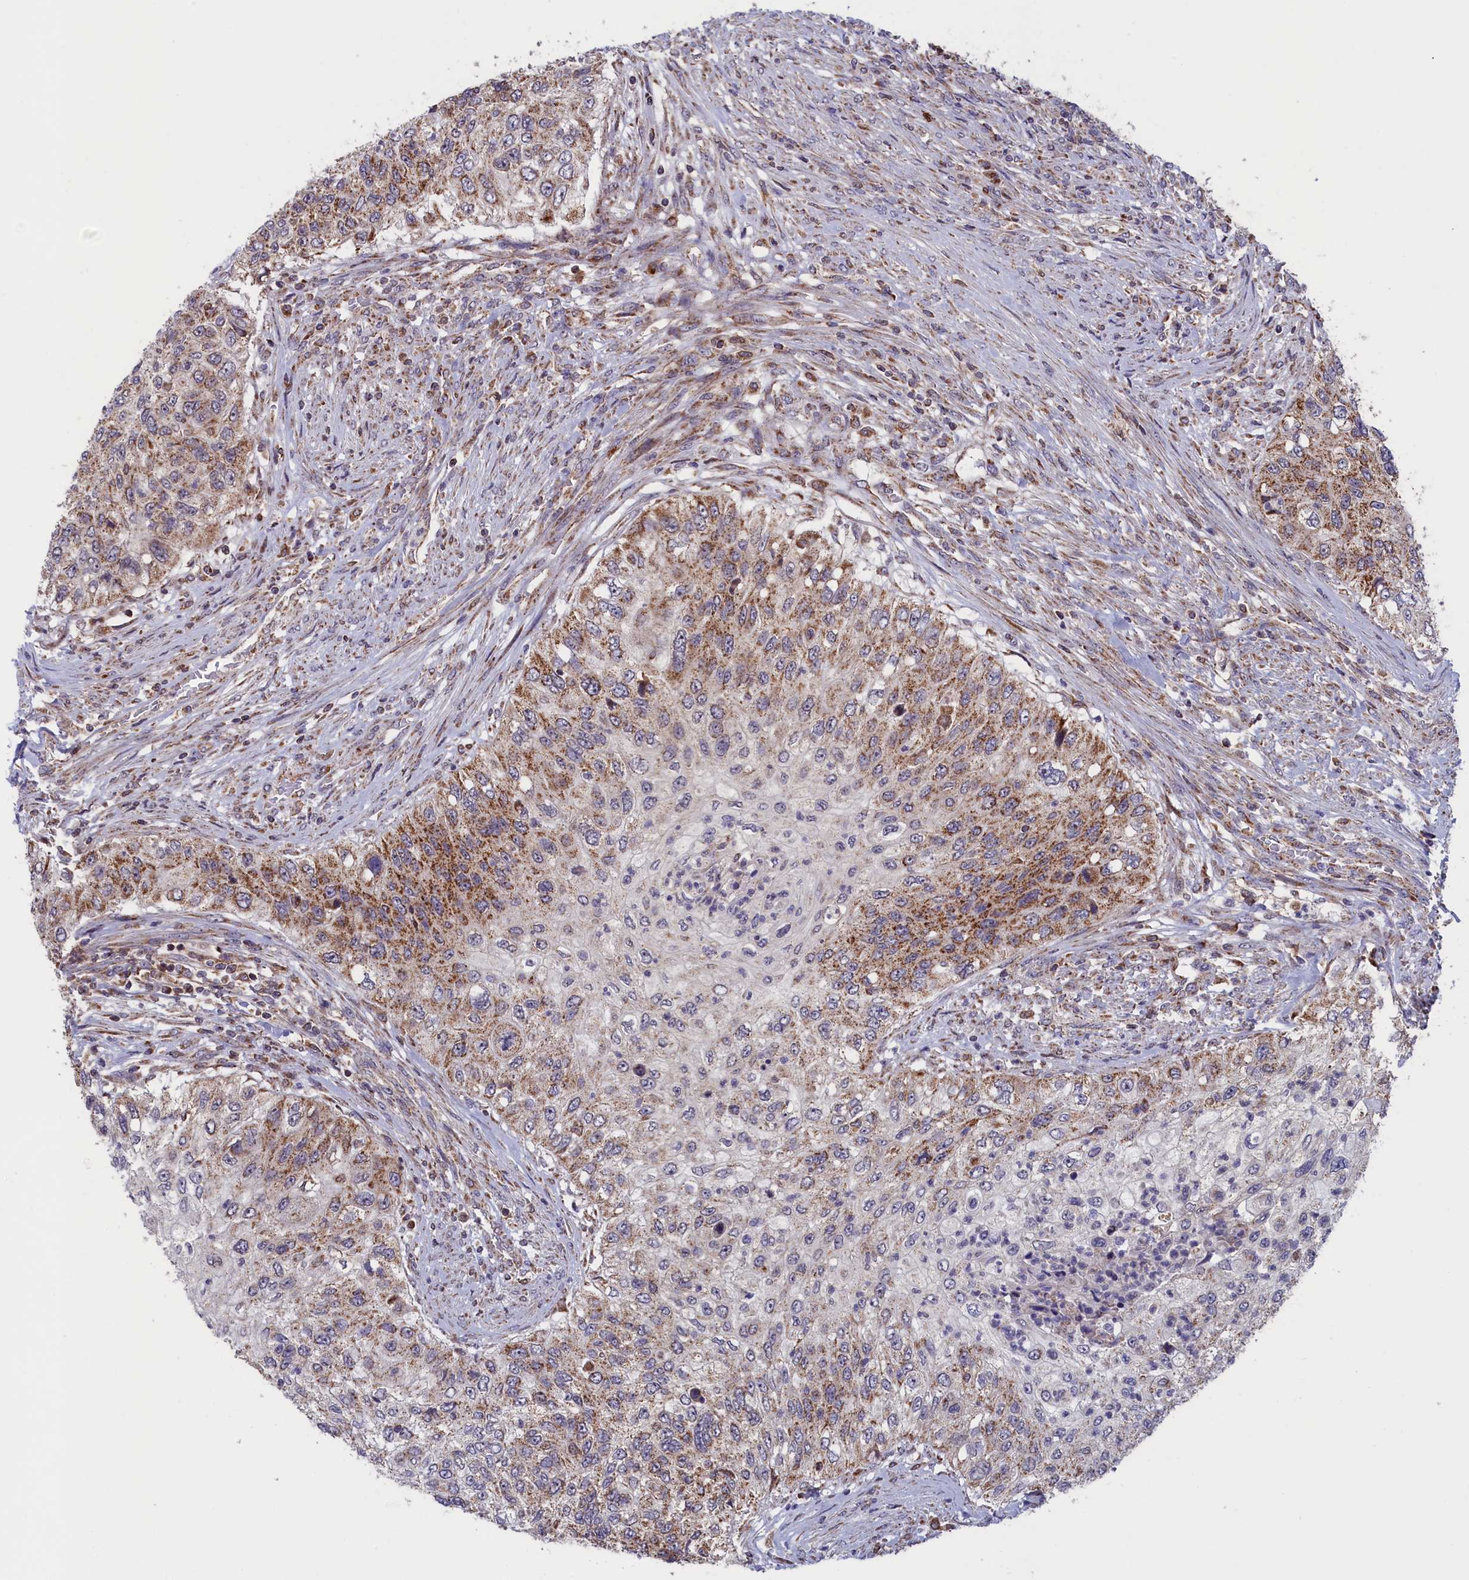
{"staining": {"intensity": "moderate", "quantity": "25%-75%", "location": "cytoplasmic/membranous"}, "tissue": "urothelial cancer", "cell_type": "Tumor cells", "image_type": "cancer", "snomed": [{"axis": "morphology", "description": "Urothelial carcinoma, High grade"}, {"axis": "topography", "description": "Urinary bladder"}], "caption": "High-grade urothelial carcinoma stained with a brown dye exhibits moderate cytoplasmic/membranous positive positivity in approximately 25%-75% of tumor cells.", "gene": "TIMM44", "patient": {"sex": "female", "age": 60}}